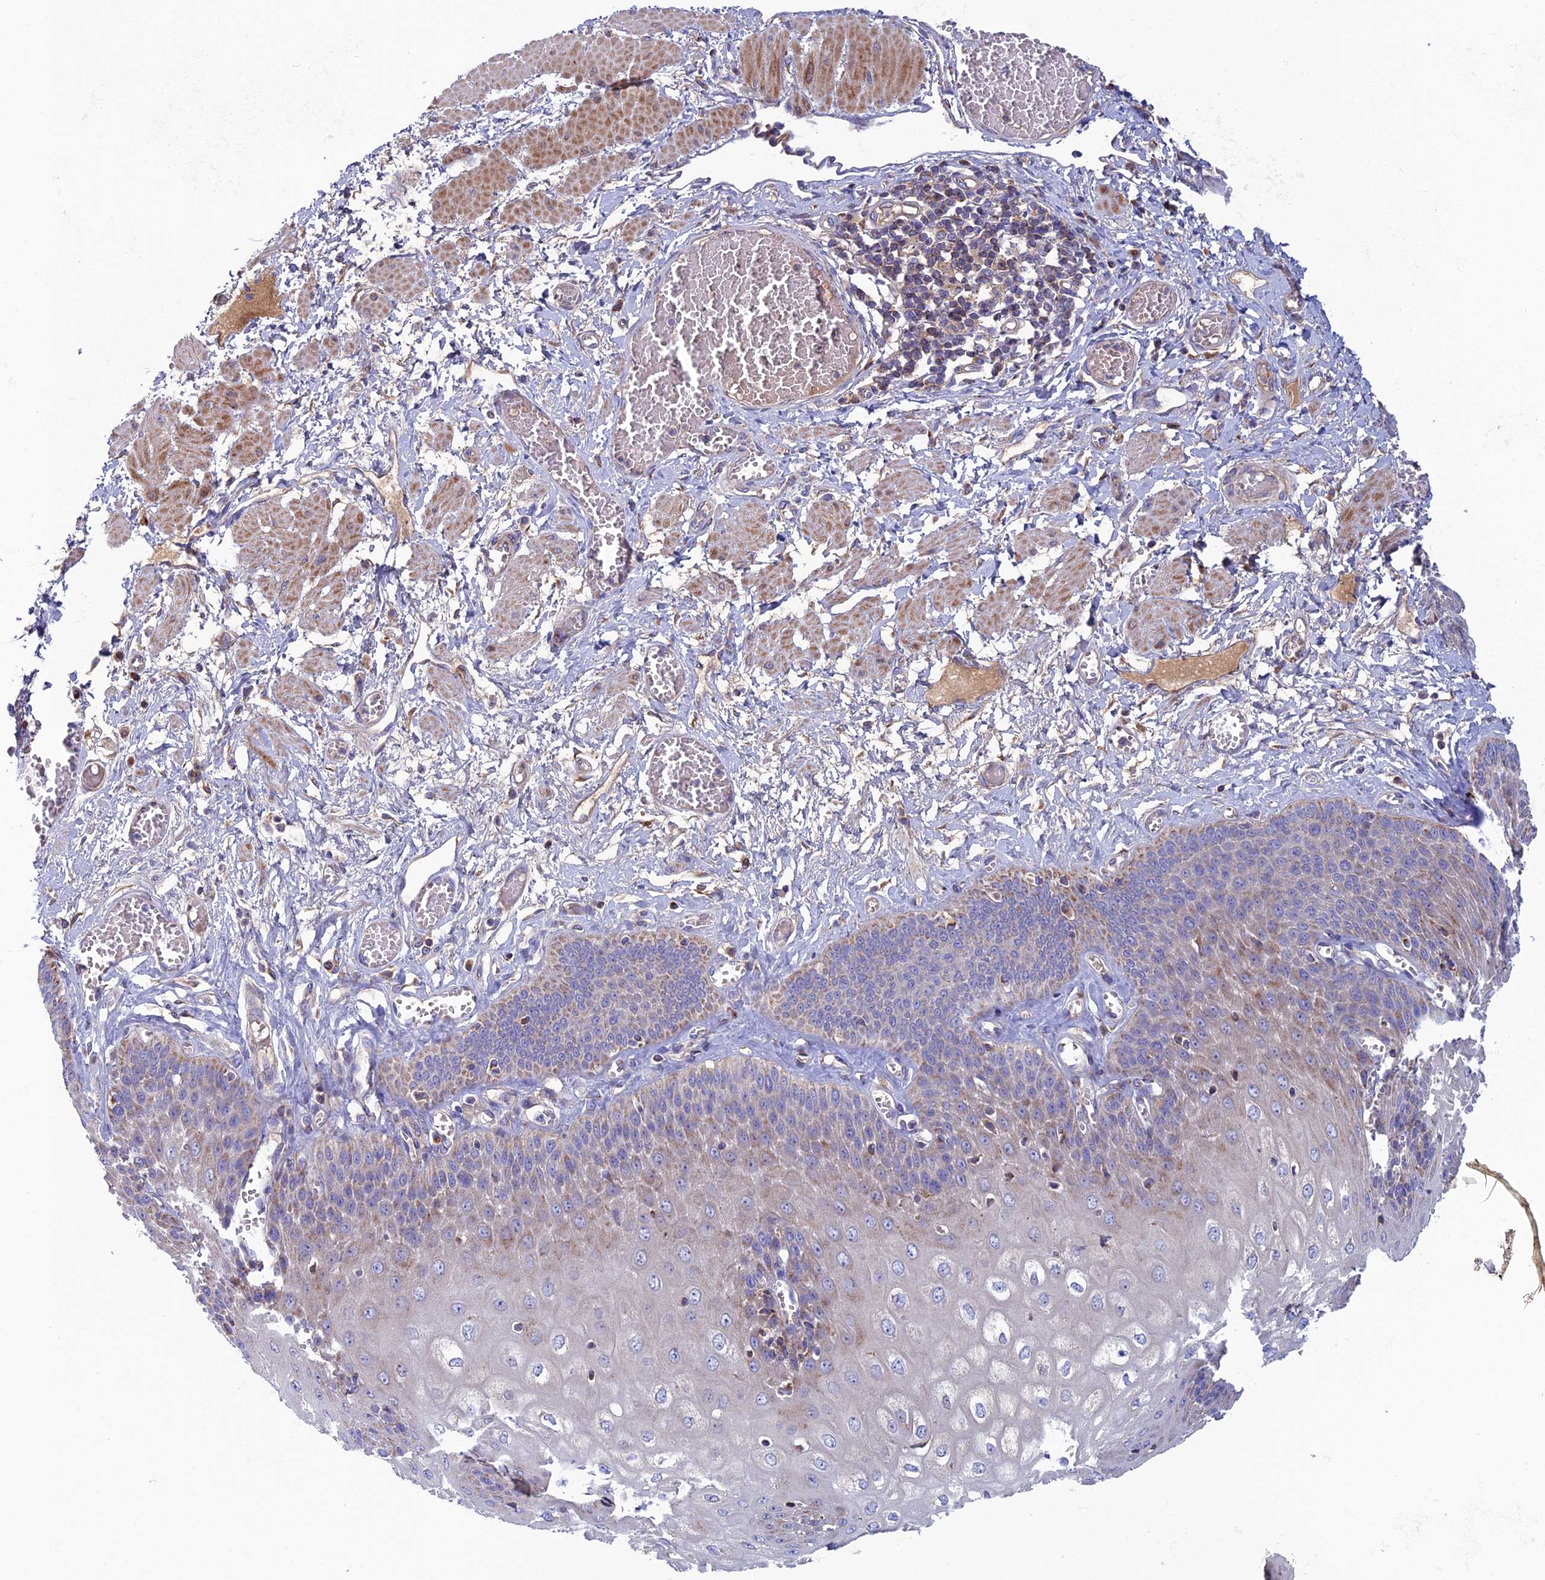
{"staining": {"intensity": "moderate", "quantity": "25%-75%", "location": "cytoplasmic/membranous"}, "tissue": "esophagus", "cell_type": "Squamous epithelial cells", "image_type": "normal", "snomed": [{"axis": "morphology", "description": "Normal tissue, NOS"}, {"axis": "topography", "description": "Esophagus"}], "caption": "Immunohistochemistry staining of normal esophagus, which shows medium levels of moderate cytoplasmic/membranous staining in approximately 25%-75% of squamous epithelial cells indicating moderate cytoplasmic/membranous protein staining. The staining was performed using DAB (3,3'-diaminobenzidine) (brown) for protein detection and nuclei were counterstained in hematoxylin (blue).", "gene": "SLC15A5", "patient": {"sex": "male", "age": 60}}